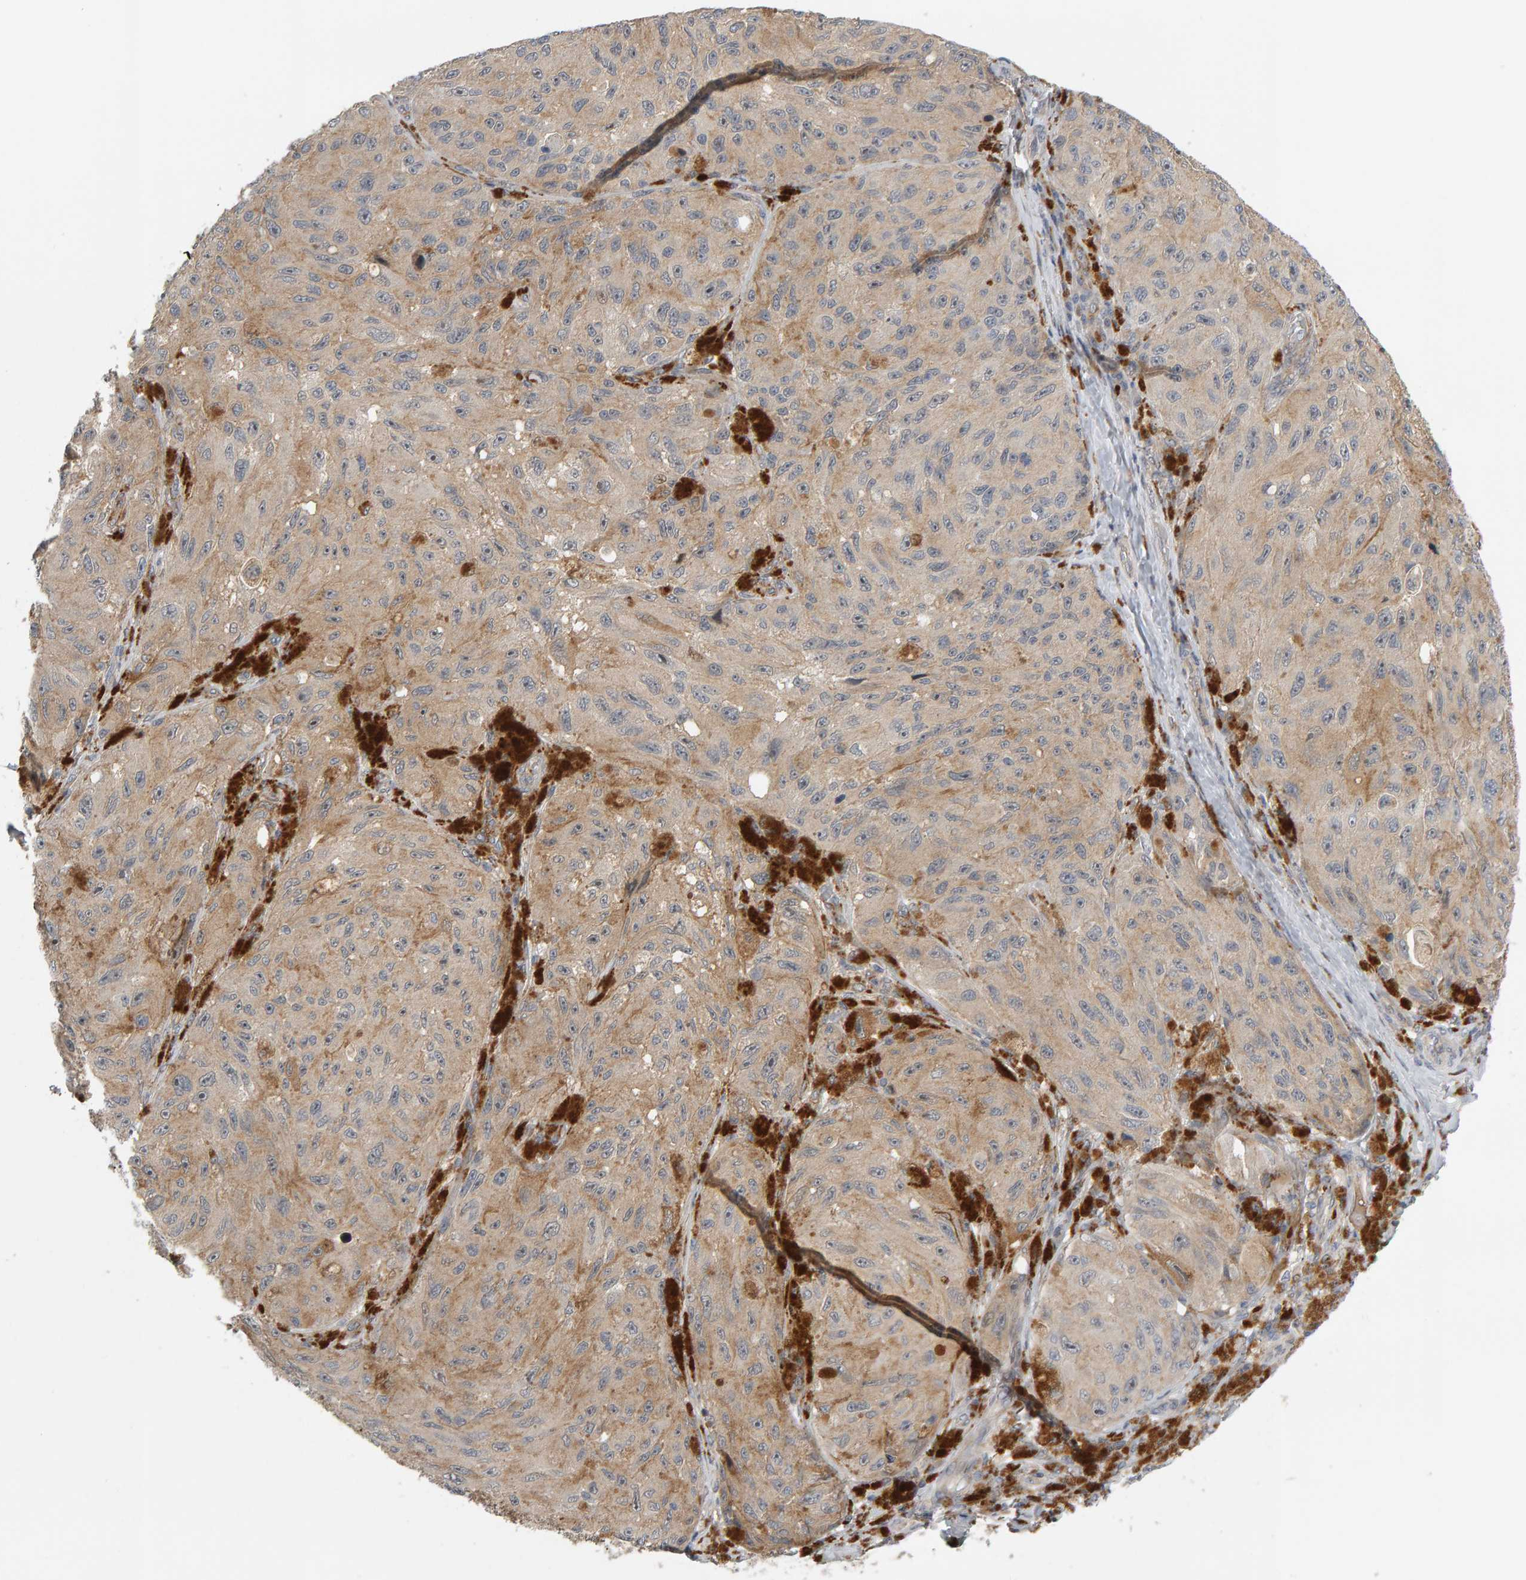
{"staining": {"intensity": "weak", "quantity": "25%-75%", "location": "cytoplasmic/membranous"}, "tissue": "melanoma", "cell_type": "Tumor cells", "image_type": "cancer", "snomed": [{"axis": "morphology", "description": "Malignant melanoma, NOS"}, {"axis": "topography", "description": "Skin"}], "caption": "Weak cytoplasmic/membranous protein positivity is present in approximately 25%-75% of tumor cells in melanoma.", "gene": "ZNF160", "patient": {"sex": "female", "age": 73}}